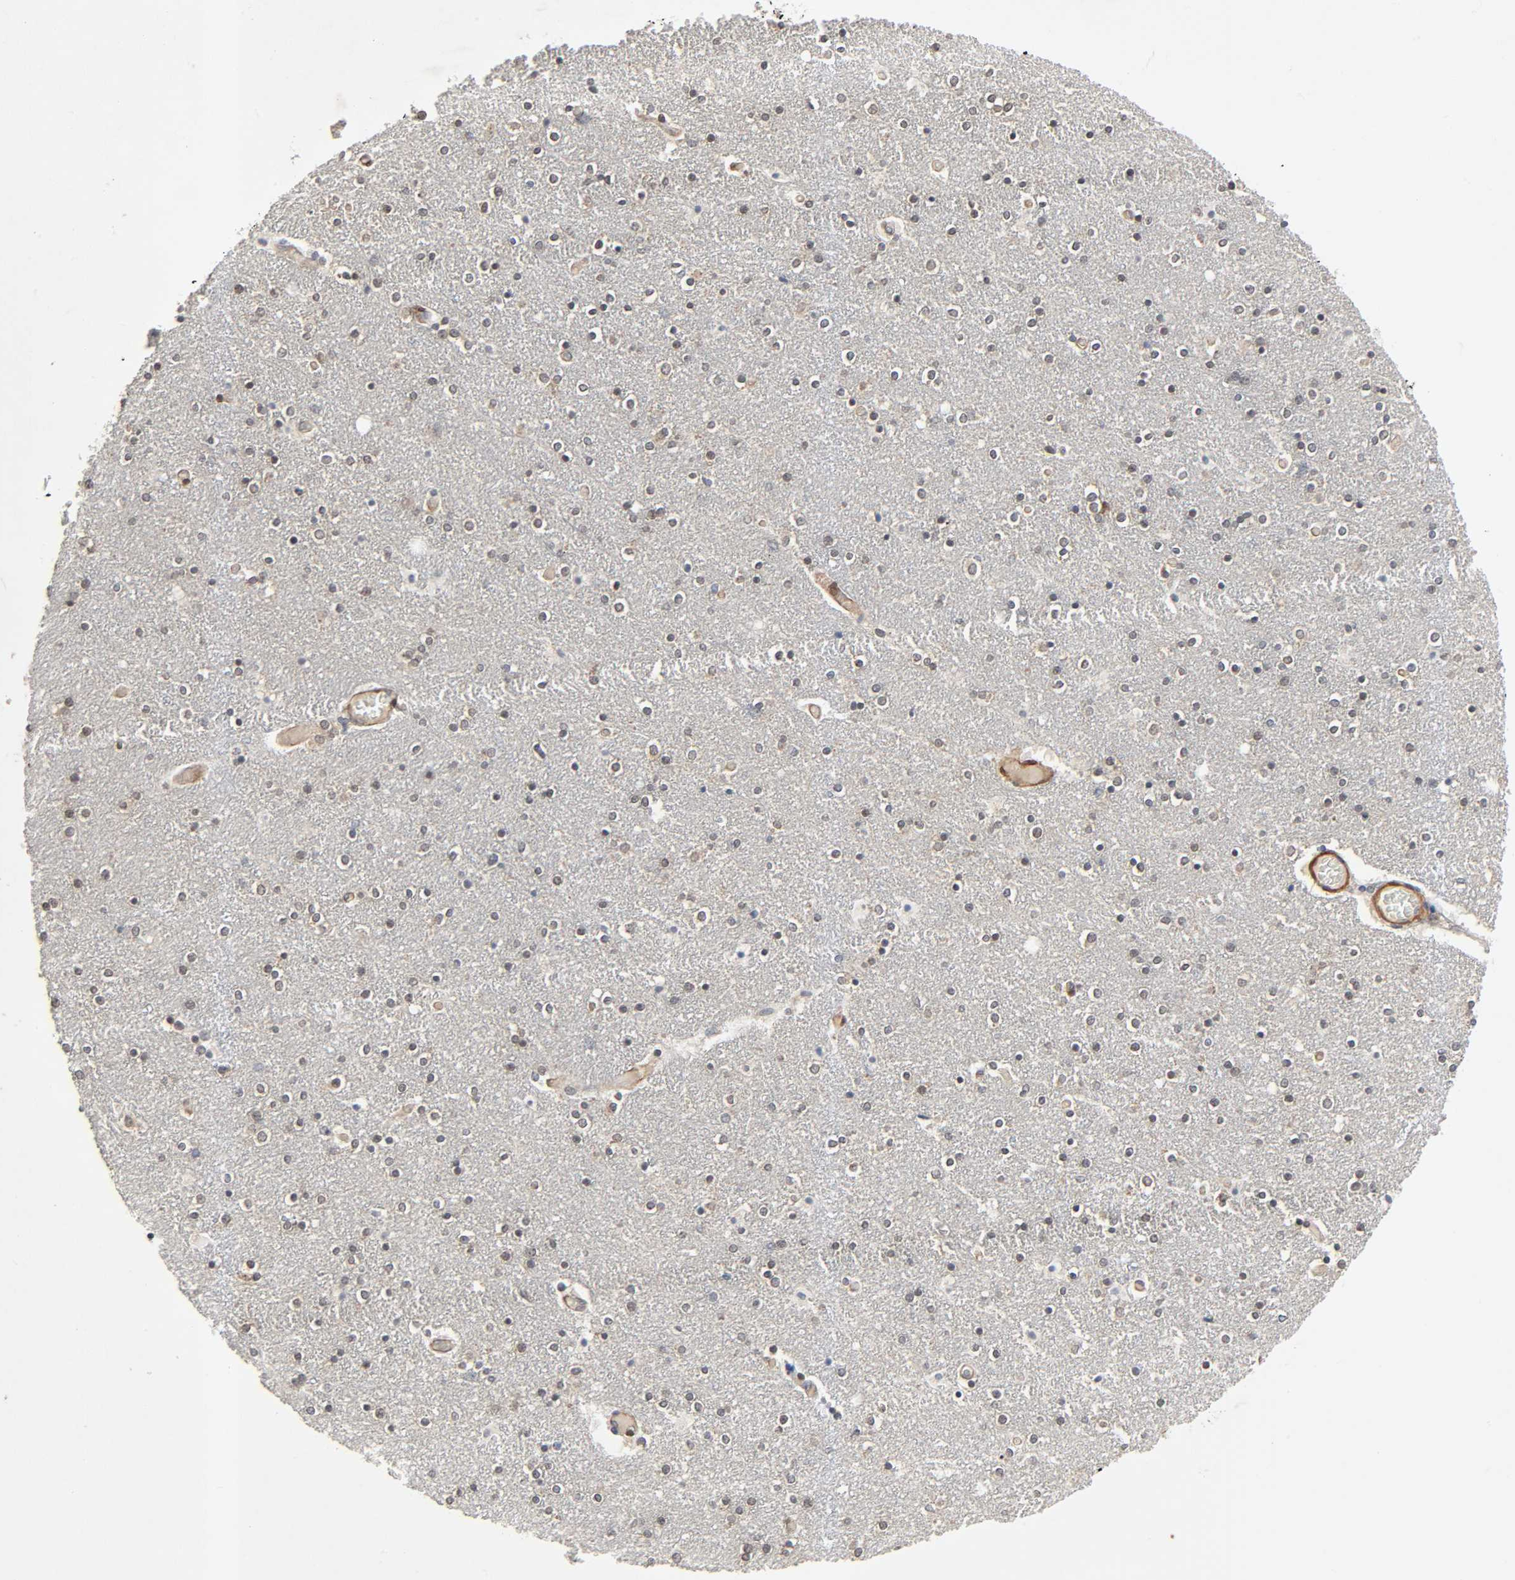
{"staining": {"intensity": "weak", "quantity": "25%-75%", "location": "cytoplasmic/membranous"}, "tissue": "caudate", "cell_type": "Glial cells", "image_type": "normal", "snomed": [{"axis": "morphology", "description": "Normal tissue, NOS"}, {"axis": "topography", "description": "Lateral ventricle wall"}], "caption": "DAB immunohistochemical staining of unremarkable human caudate exhibits weak cytoplasmic/membranous protein staining in approximately 25%-75% of glial cells.", "gene": "PTK2", "patient": {"sex": "female", "age": 54}}